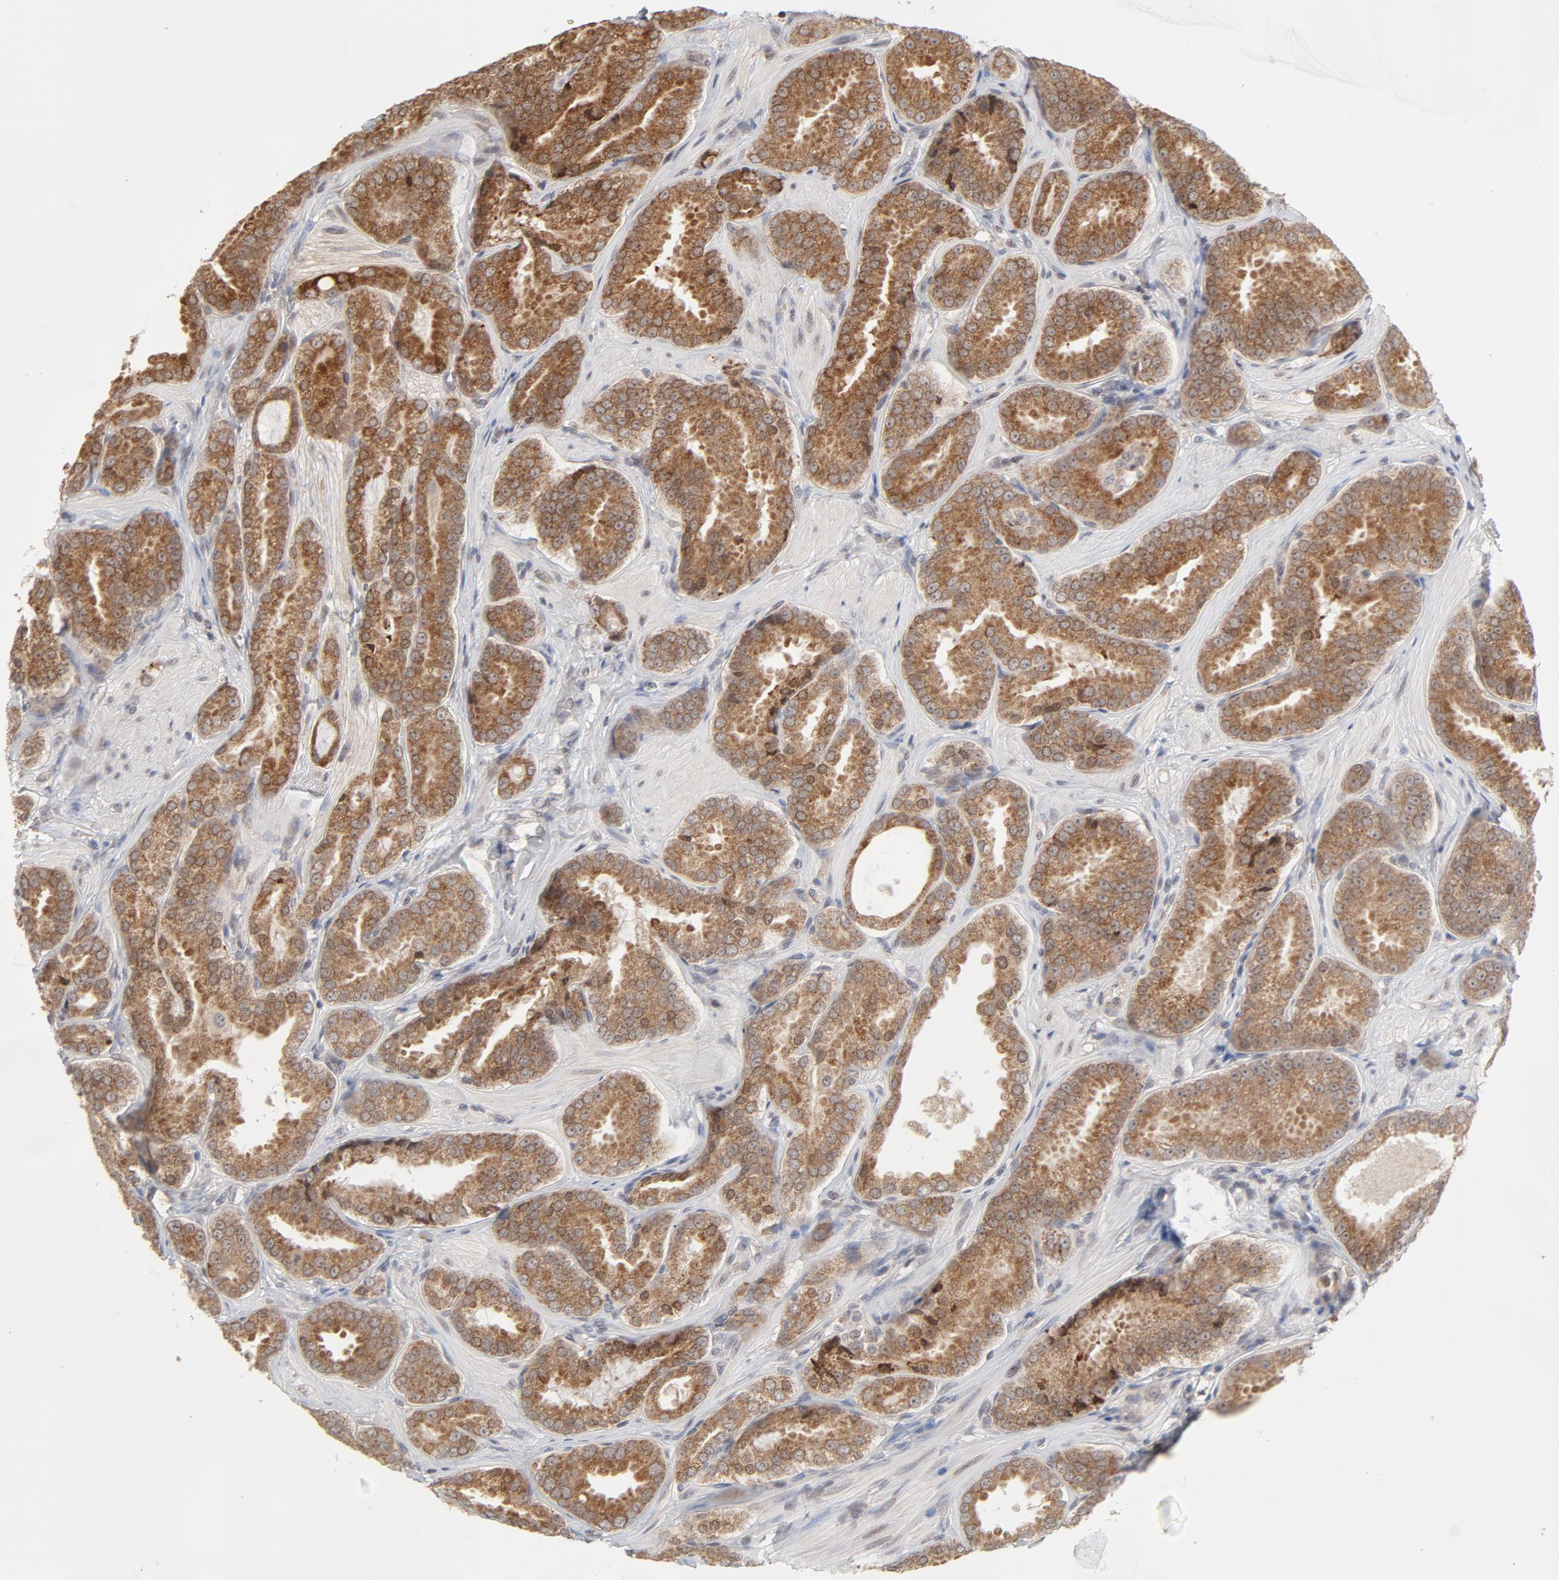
{"staining": {"intensity": "moderate", "quantity": ">75%", "location": "cytoplasmic/membranous"}, "tissue": "prostate cancer", "cell_type": "Tumor cells", "image_type": "cancer", "snomed": [{"axis": "morphology", "description": "Adenocarcinoma, Low grade"}, {"axis": "topography", "description": "Prostate"}], "caption": "Moderate cytoplasmic/membranous positivity is identified in approximately >75% of tumor cells in prostate cancer (adenocarcinoma (low-grade)).", "gene": "ARIH1", "patient": {"sex": "male", "age": 59}}